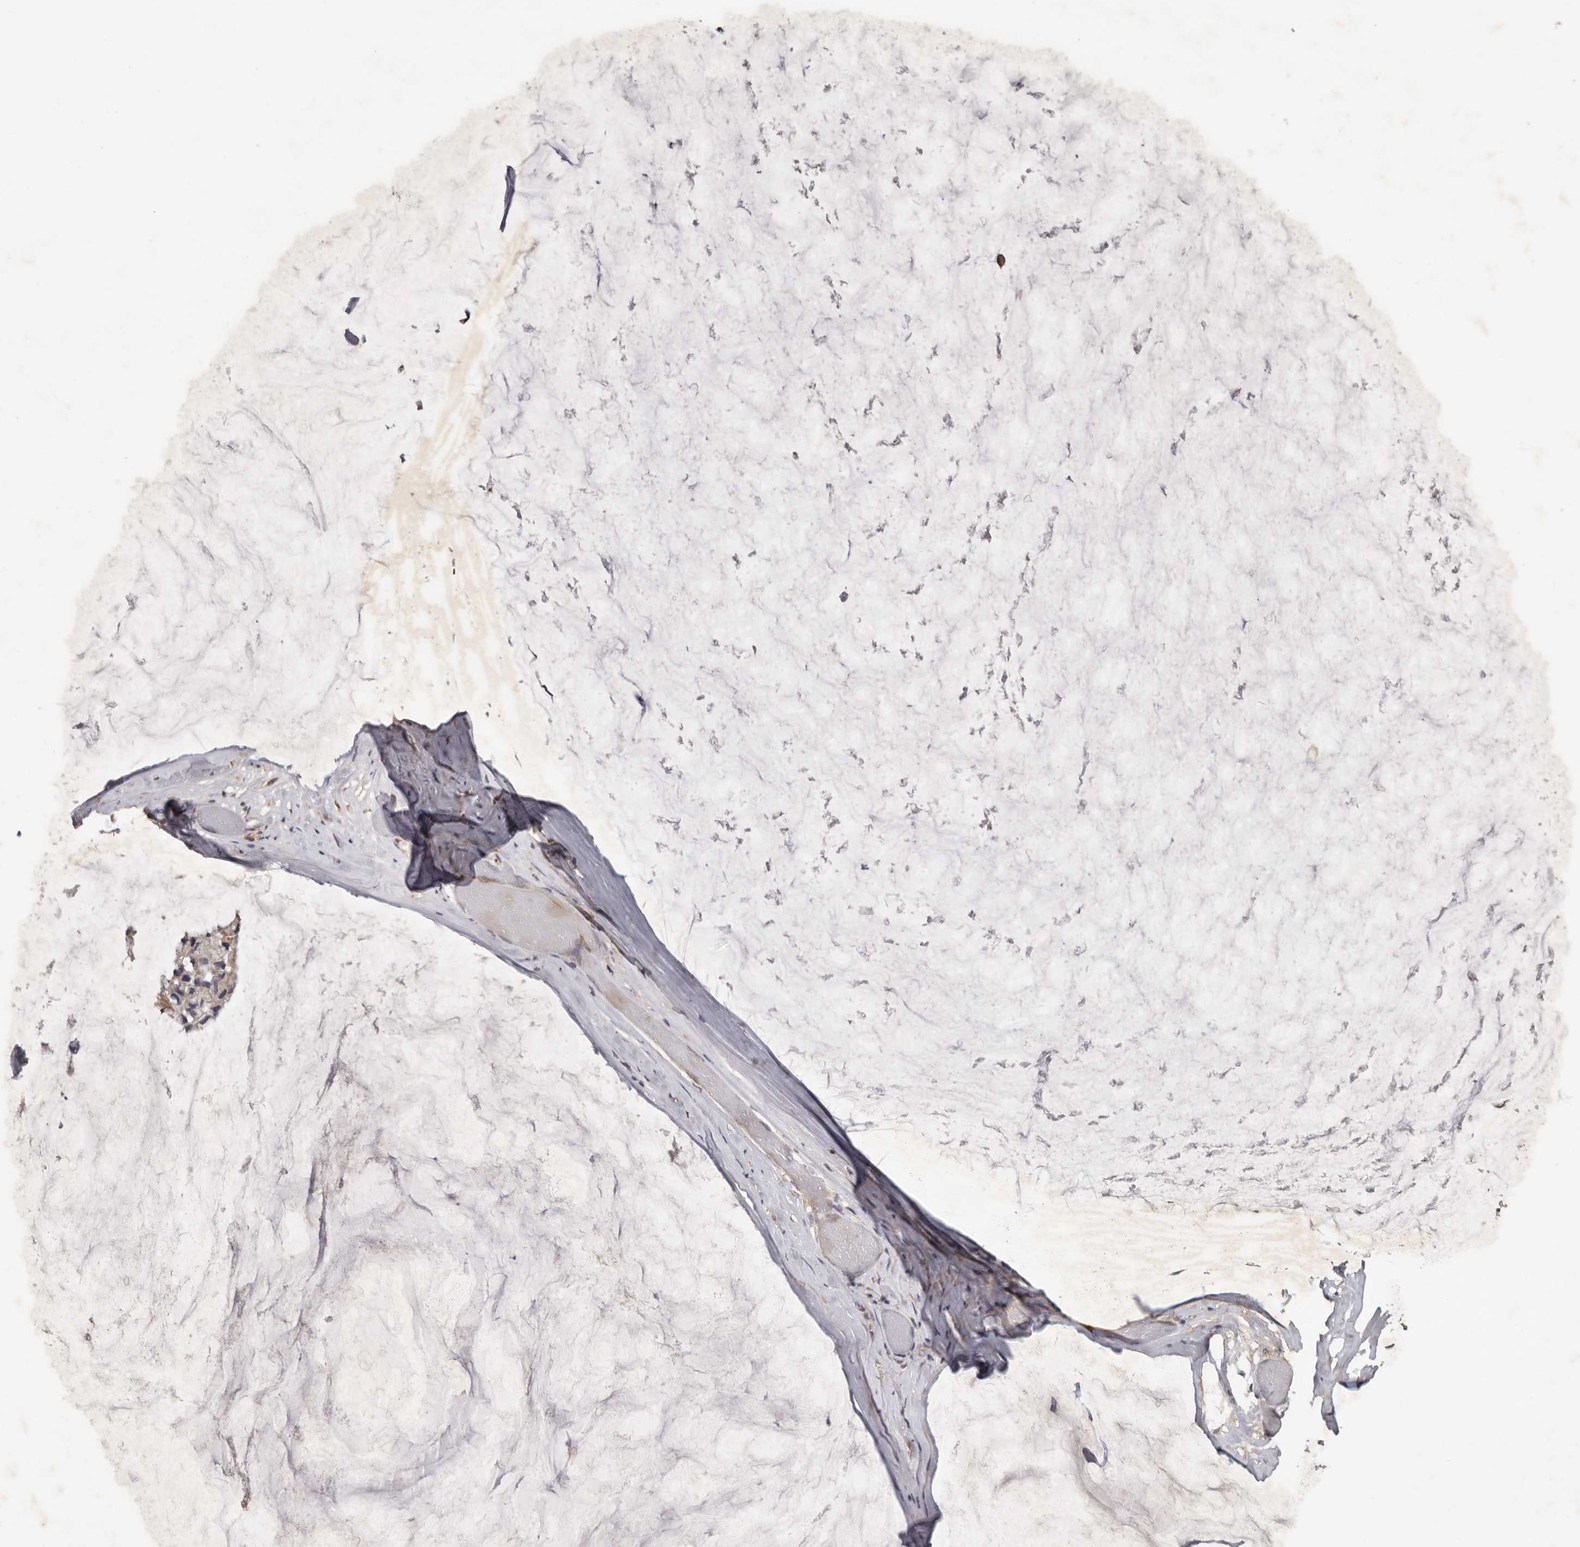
{"staining": {"intensity": "negative", "quantity": "none", "location": "none"}, "tissue": "ovarian cancer", "cell_type": "Tumor cells", "image_type": "cancer", "snomed": [{"axis": "morphology", "description": "Cystadenocarcinoma, mucinous, NOS"}, {"axis": "topography", "description": "Ovary"}], "caption": "This histopathology image is of ovarian cancer stained with immunohistochemistry (IHC) to label a protein in brown with the nuclei are counter-stained blue. There is no expression in tumor cells.", "gene": "CDCA8", "patient": {"sex": "female", "age": 39}}